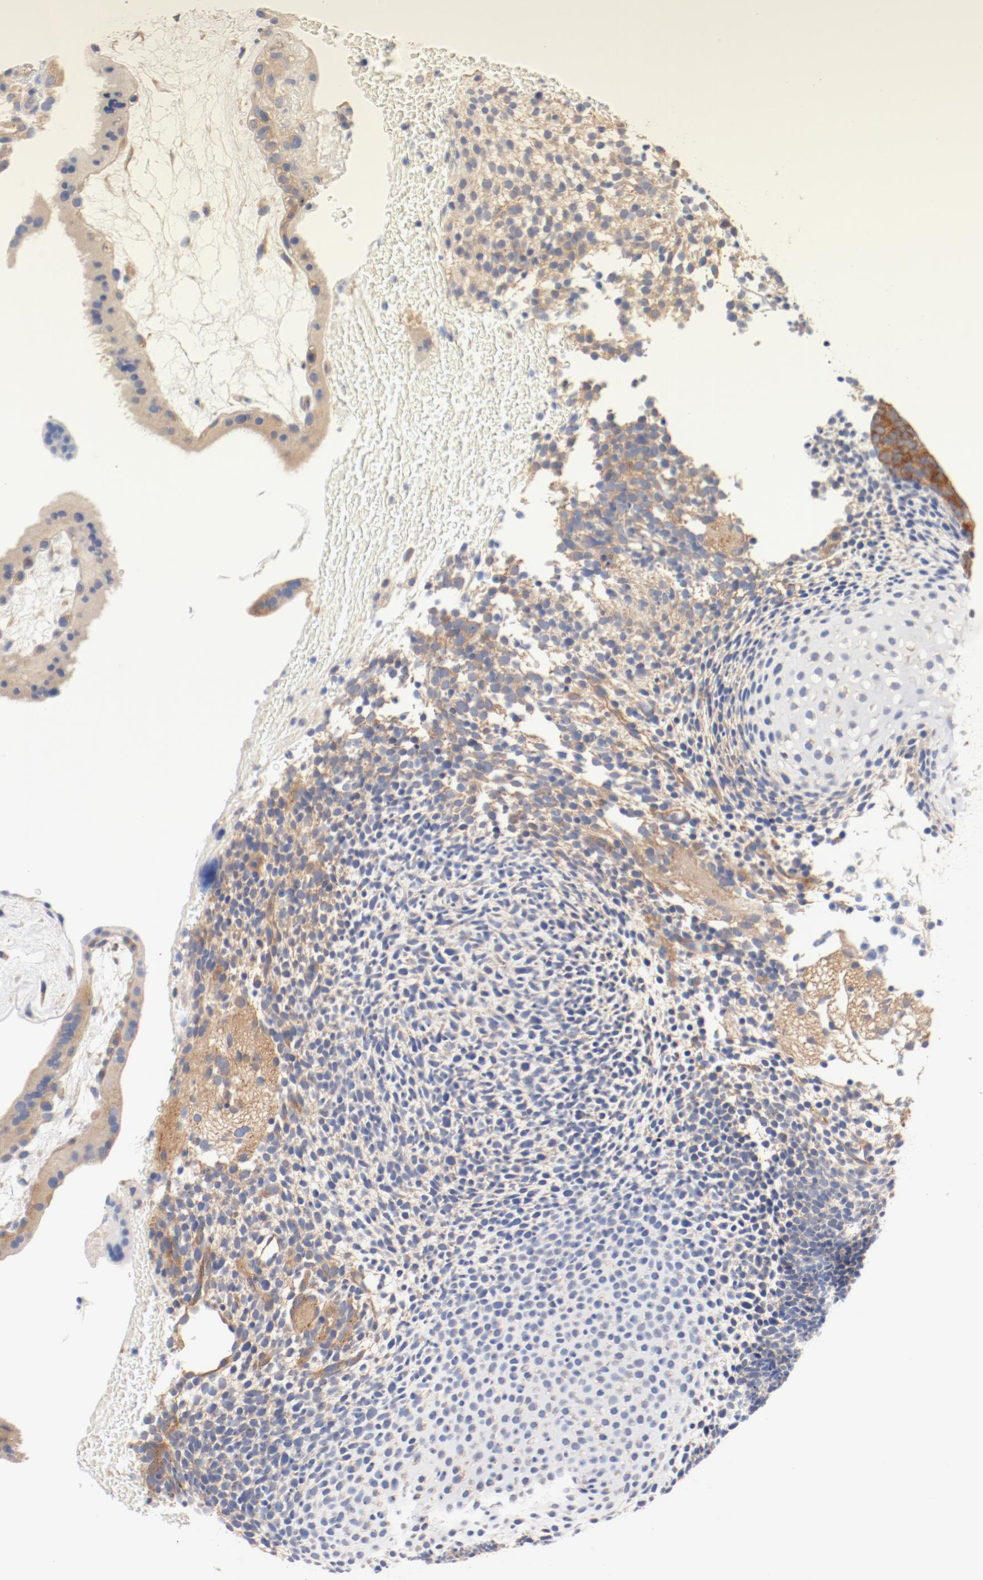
{"staining": {"intensity": "weak", "quantity": ">75%", "location": "cytoplasmic/membranous"}, "tissue": "placenta", "cell_type": "Trophoblastic cells", "image_type": "normal", "snomed": [{"axis": "morphology", "description": "Normal tissue, NOS"}, {"axis": "topography", "description": "Placenta"}], "caption": "A low amount of weak cytoplasmic/membranous expression is present in approximately >75% of trophoblastic cells in benign placenta. The protein of interest is stained brown, and the nuclei are stained in blue (DAB IHC with brightfield microscopy, high magnification).", "gene": "DYNC1H1", "patient": {"sex": "female", "age": 19}}